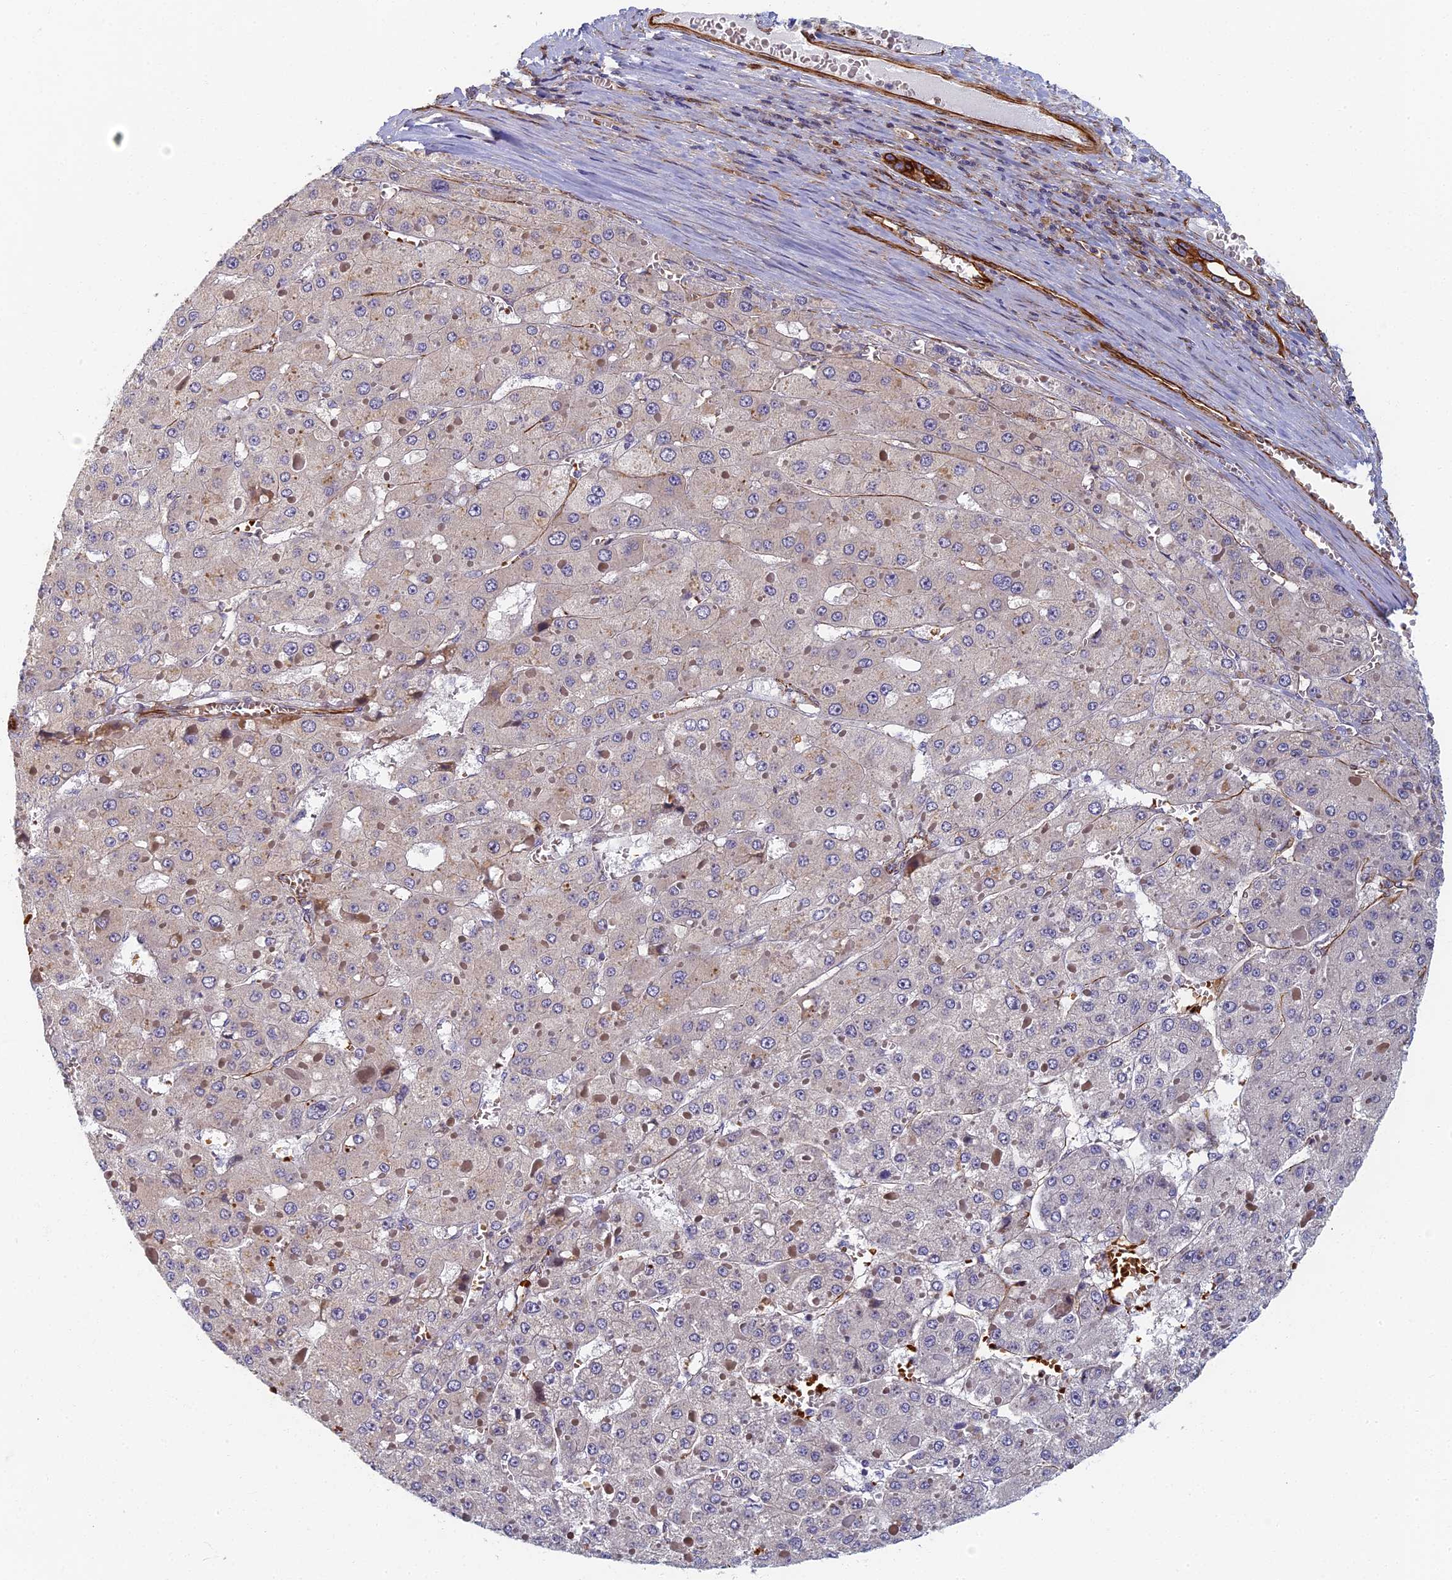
{"staining": {"intensity": "weak", "quantity": "<25%", "location": "cytoplasmic/membranous"}, "tissue": "liver cancer", "cell_type": "Tumor cells", "image_type": "cancer", "snomed": [{"axis": "morphology", "description": "Carcinoma, Hepatocellular, NOS"}, {"axis": "topography", "description": "Liver"}], "caption": "Tumor cells show no significant expression in liver cancer (hepatocellular carcinoma).", "gene": "ABCB10", "patient": {"sex": "female", "age": 73}}